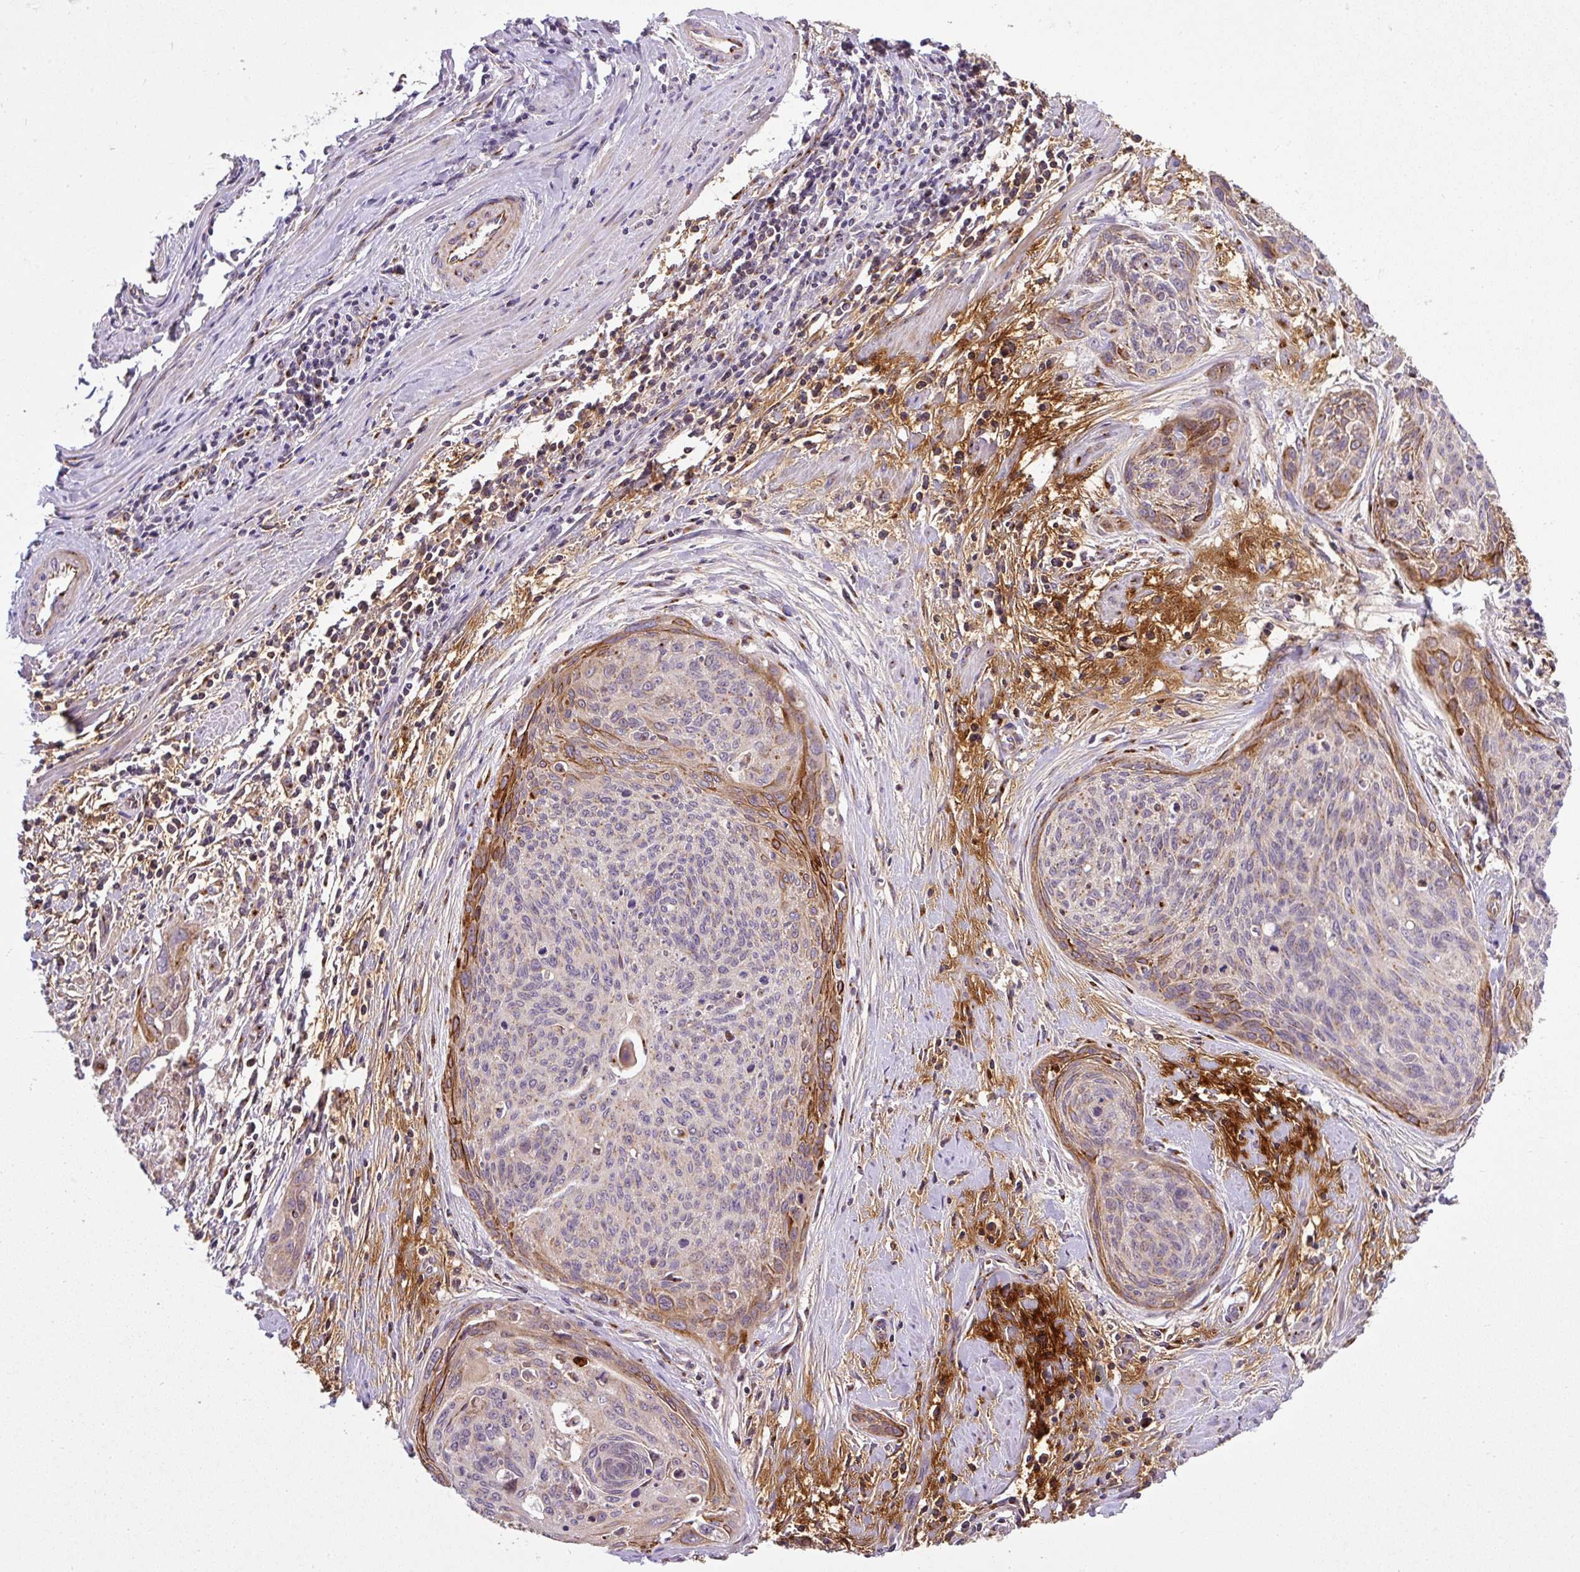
{"staining": {"intensity": "moderate", "quantity": "<25%", "location": "cytoplasmic/membranous"}, "tissue": "cervical cancer", "cell_type": "Tumor cells", "image_type": "cancer", "snomed": [{"axis": "morphology", "description": "Squamous cell carcinoma, NOS"}, {"axis": "topography", "description": "Cervix"}], "caption": "A low amount of moderate cytoplasmic/membranous staining is identified in approximately <25% of tumor cells in cervical cancer (squamous cell carcinoma) tissue.", "gene": "MSMP", "patient": {"sex": "female", "age": 55}}